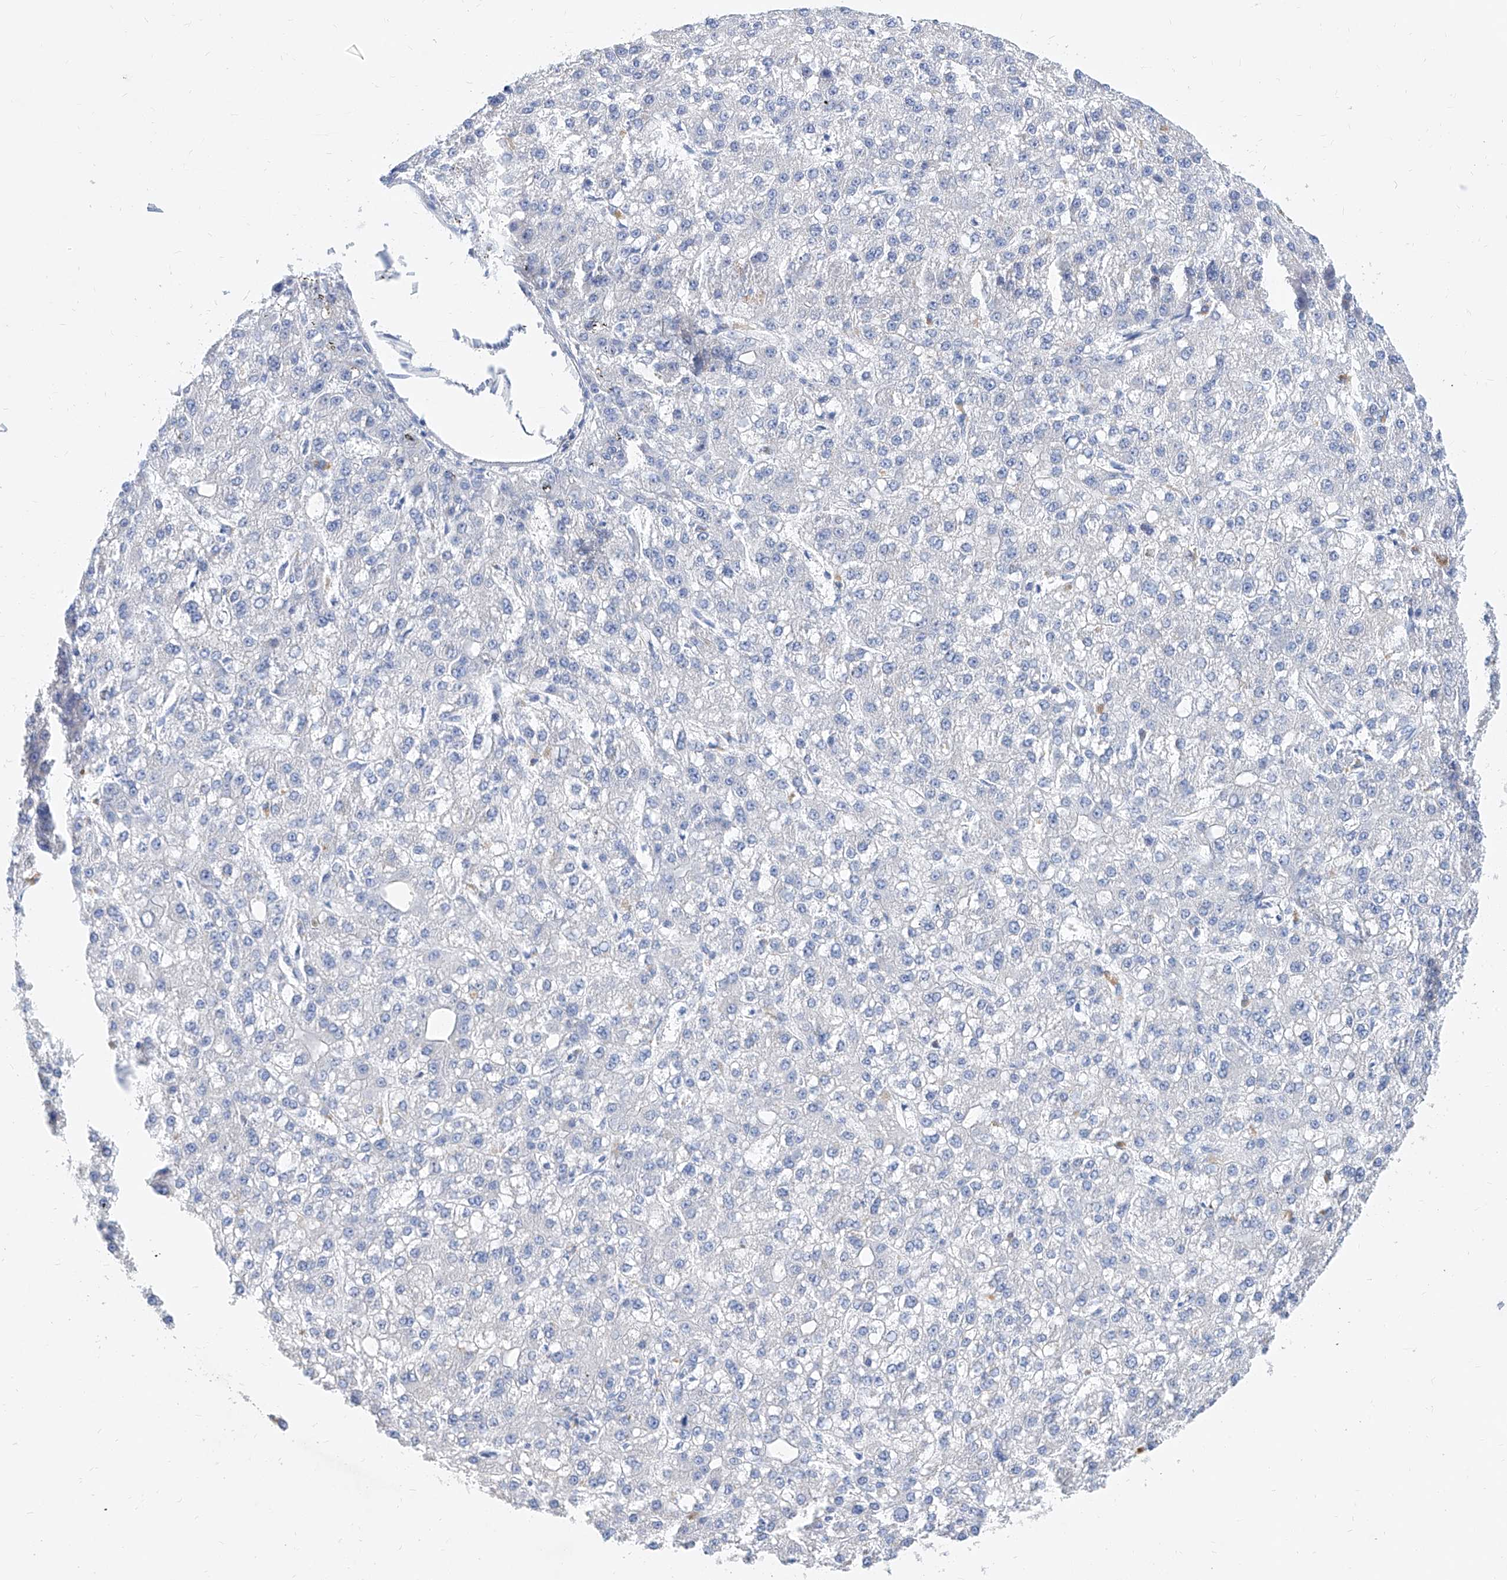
{"staining": {"intensity": "negative", "quantity": "none", "location": "none"}, "tissue": "liver cancer", "cell_type": "Tumor cells", "image_type": "cancer", "snomed": [{"axis": "morphology", "description": "Carcinoma, Hepatocellular, NOS"}, {"axis": "topography", "description": "Liver"}], "caption": "This is an immunohistochemistry (IHC) micrograph of human liver cancer. There is no positivity in tumor cells.", "gene": "SLC25A29", "patient": {"sex": "male", "age": 67}}